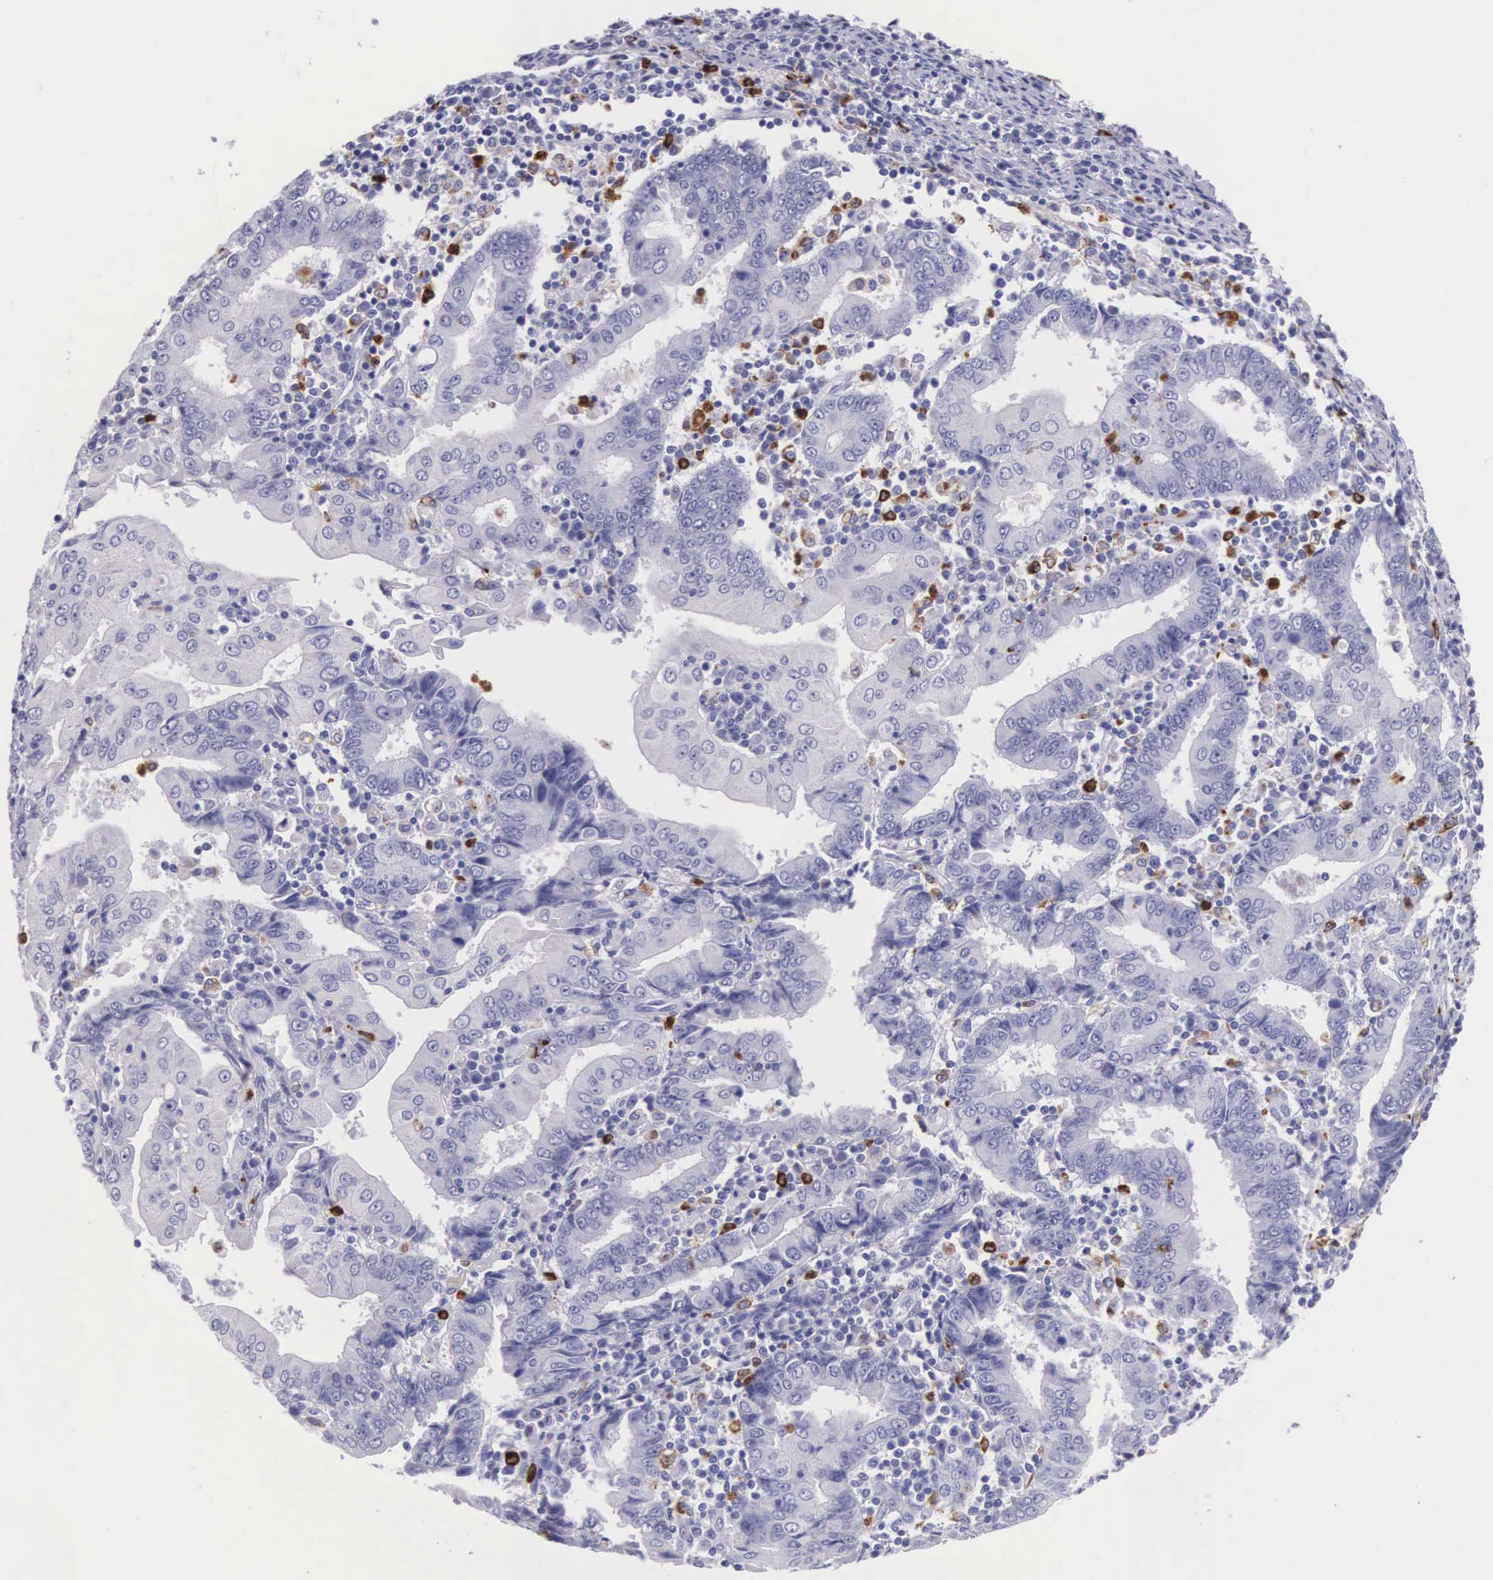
{"staining": {"intensity": "negative", "quantity": "none", "location": "none"}, "tissue": "endometrial cancer", "cell_type": "Tumor cells", "image_type": "cancer", "snomed": [{"axis": "morphology", "description": "Adenocarcinoma, NOS"}, {"axis": "topography", "description": "Endometrium"}], "caption": "An image of endometrial adenocarcinoma stained for a protein shows no brown staining in tumor cells.", "gene": "FCN1", "patient": {"sex": "female", "age": 75}}